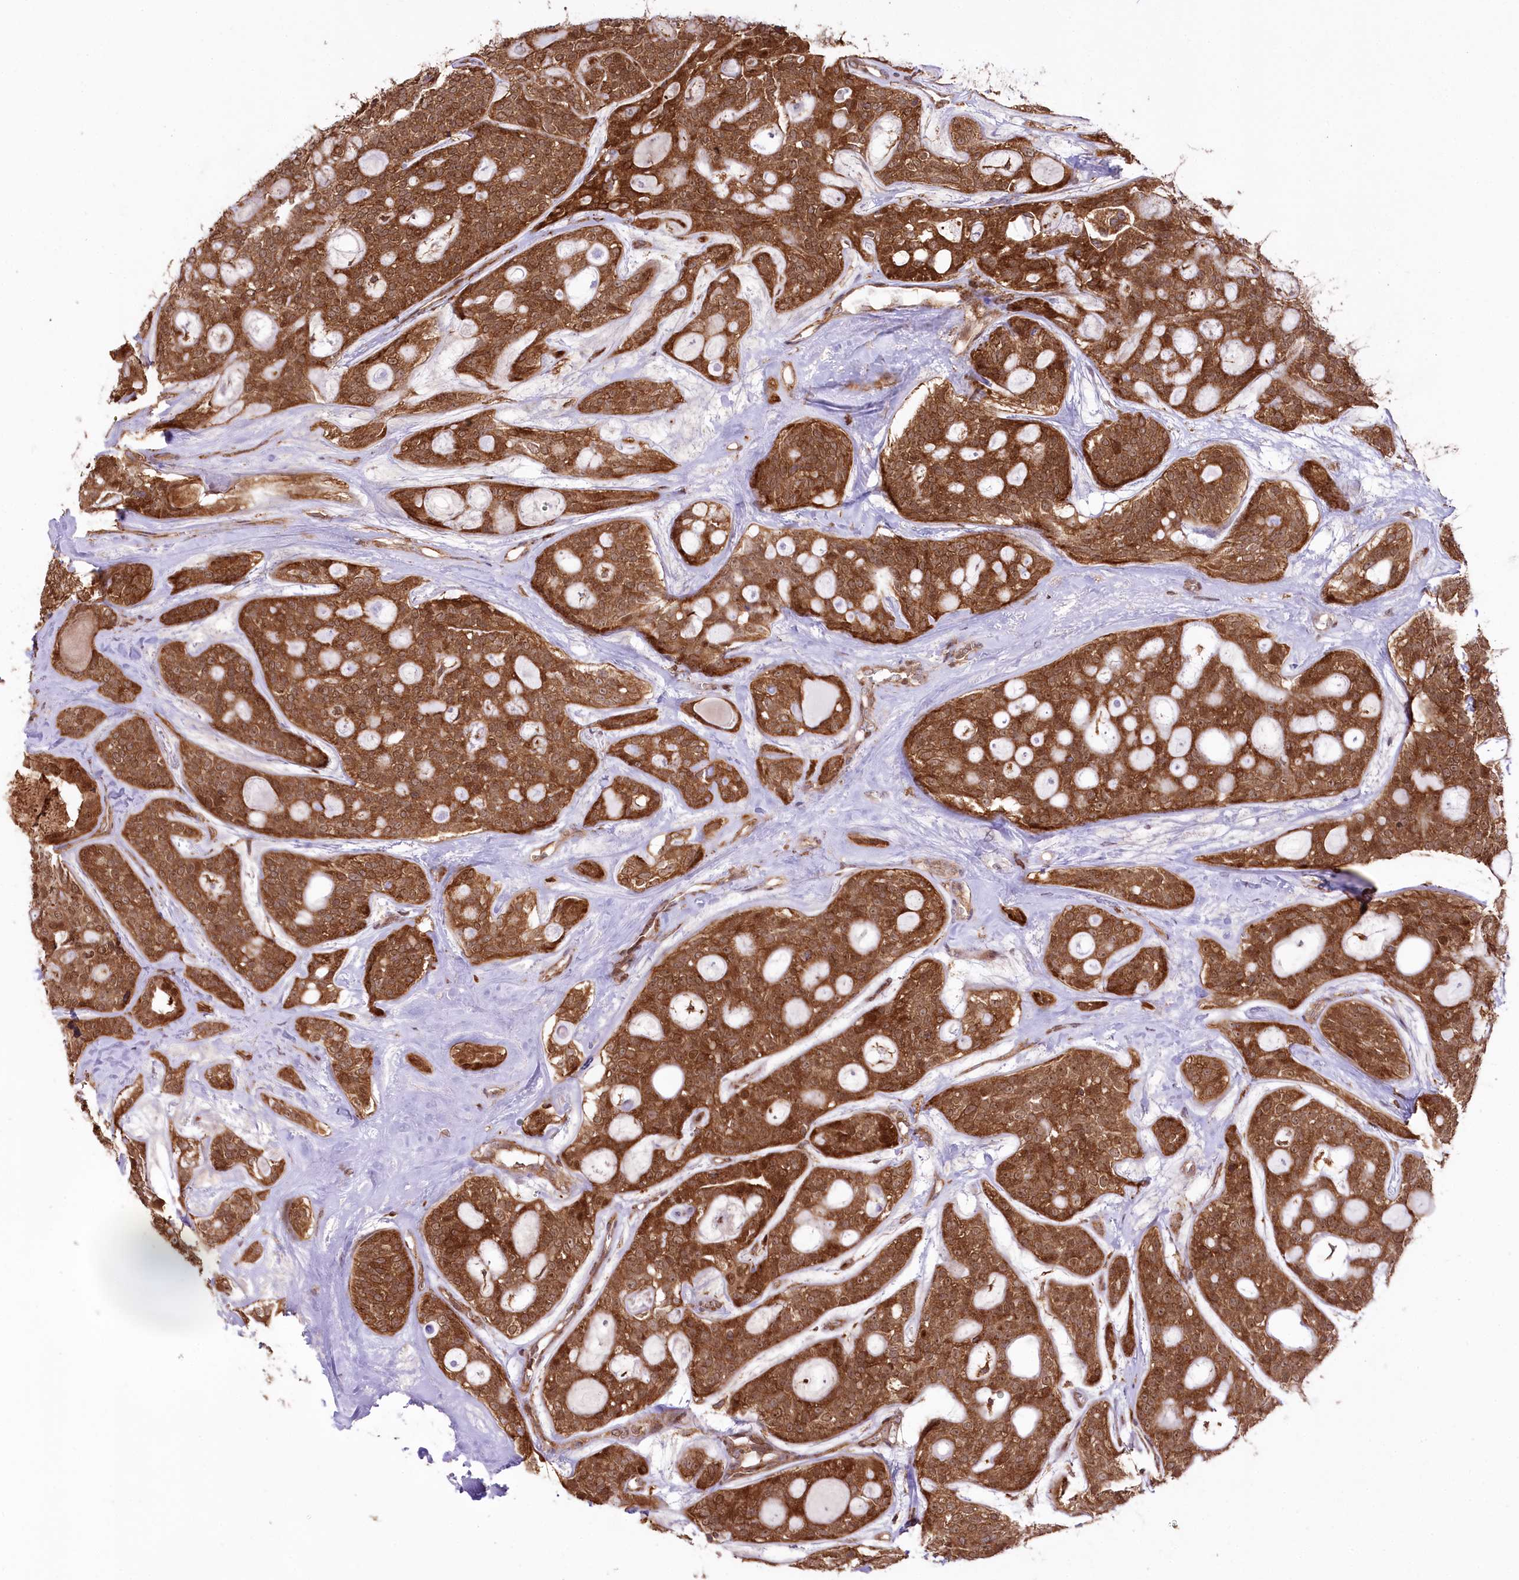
{"staining": {"intensity": "strong", "quantity": ">75%", "location": "cytoplasmic/membranous"}, "tissue": "head and neck cancer", "cell_type": "Tumor cells", "image_type": "cancer", "snomed": [{"axis": "morphology", "description": "Adenocarcinoma, NOS"}, {"axis": "topography", "description": "Head-Neck"}], "caption": "Strong cytoplasmic/membranous staining is seen in about >75% of tumor cells in head and neck cancer (adenocarcinoma).", "gene": "CCDC91", "patient": {"sex": "male", "age": 66}}